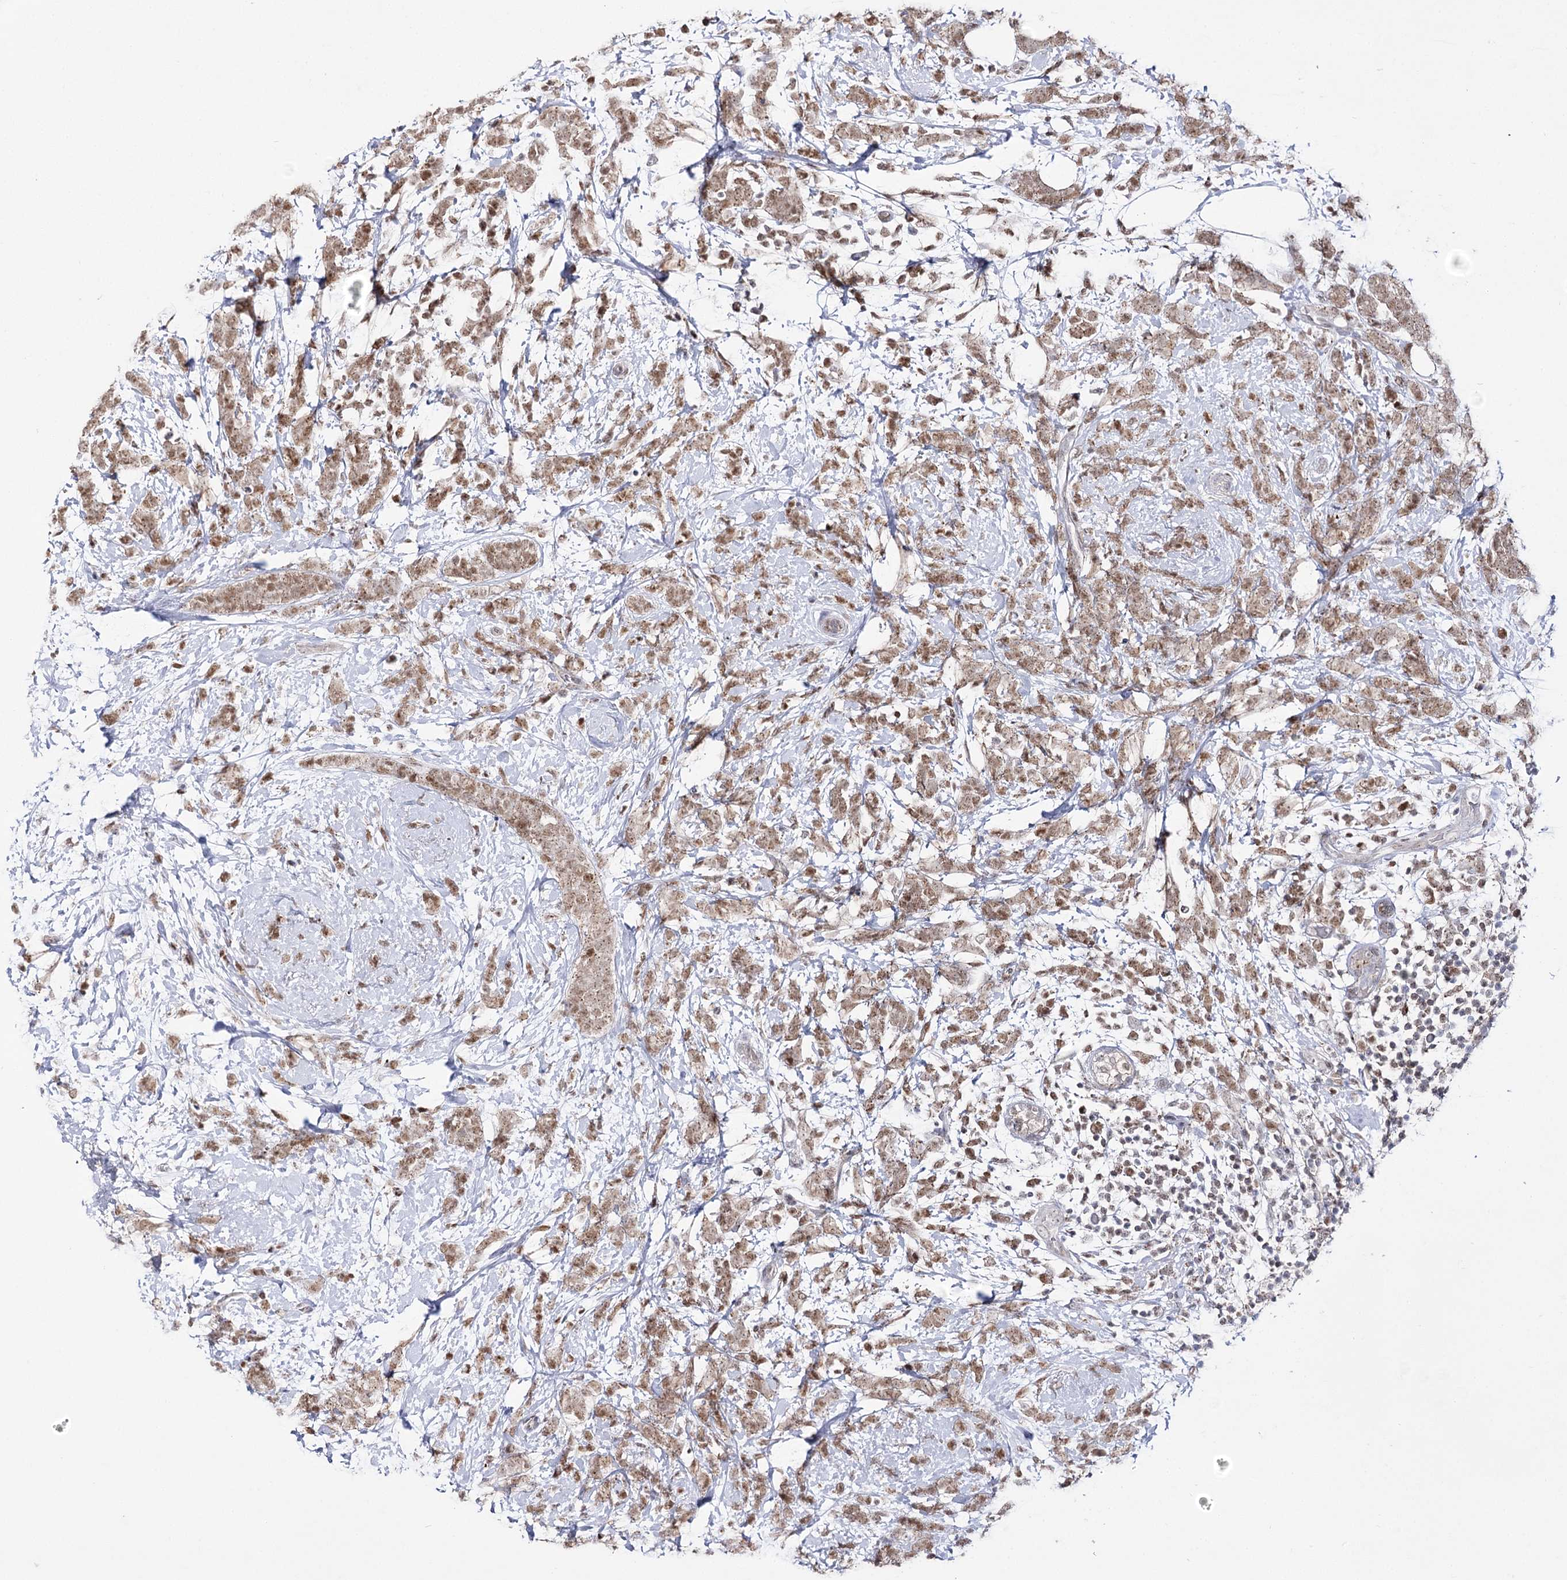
{"staining": {"intensity": "moderate", "quantity": ">75%", "location": "nuclear"}, "tissue": "breast cancer", "cell_type": "Tumor cells", "image_type": "cancer", "snomed": [{"axis": "morphology", "description": "Lobular carcinoma"}, {"axis": "topography", "description": "Breast"}], "caption": "Protein analysis of breast cancer (lobular carcinoma) tissue demonstrates moderate nuclear positivity in approximately >75% of tumor cells.", "gene": "VGLL4", "patient": {"sex": "female", "age": 58}}